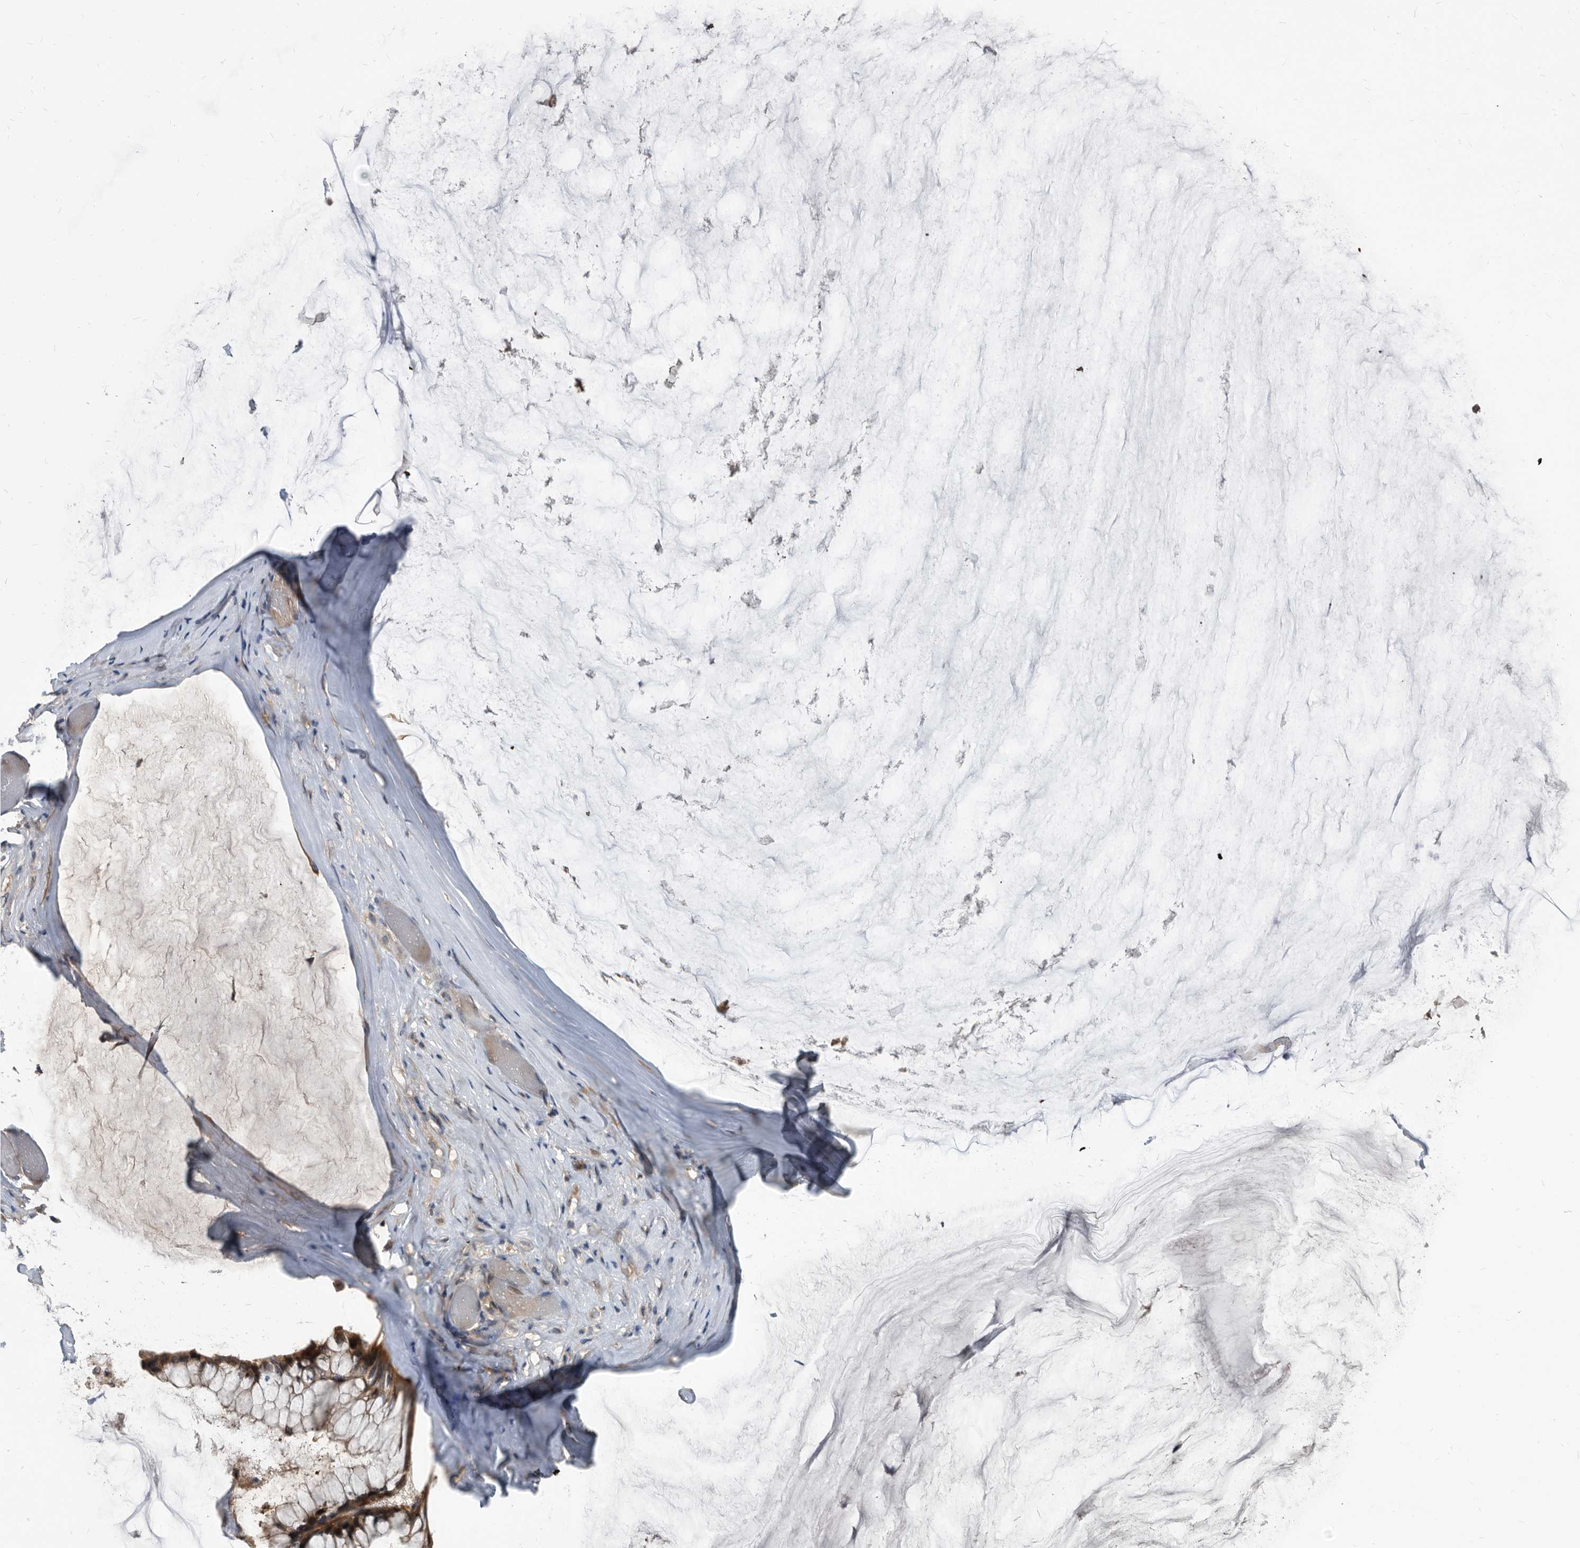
{"staining": {"intensity": "moderate", "quantity": ">75%", "location": "cytoplasmic/membranous"}, "tissue": "ovarian cancer", "cell_type": "Tumor cells", "image_type": "cancer", "snomed": [{"axis": "morphology", "description": "Cystadenocarcinoma, mucinous, NOS"}, {"axis": "topography", "description": "Ovary"}], "caption": "The immunohistochemical stain labels moderate cytoplasmic/membranous staining in tumor cells of ovarian cancer (mucinous cystadenocarcinoma) tissue.", "gene": "APEH", "patient": {"sex": "female", "age": 39}}